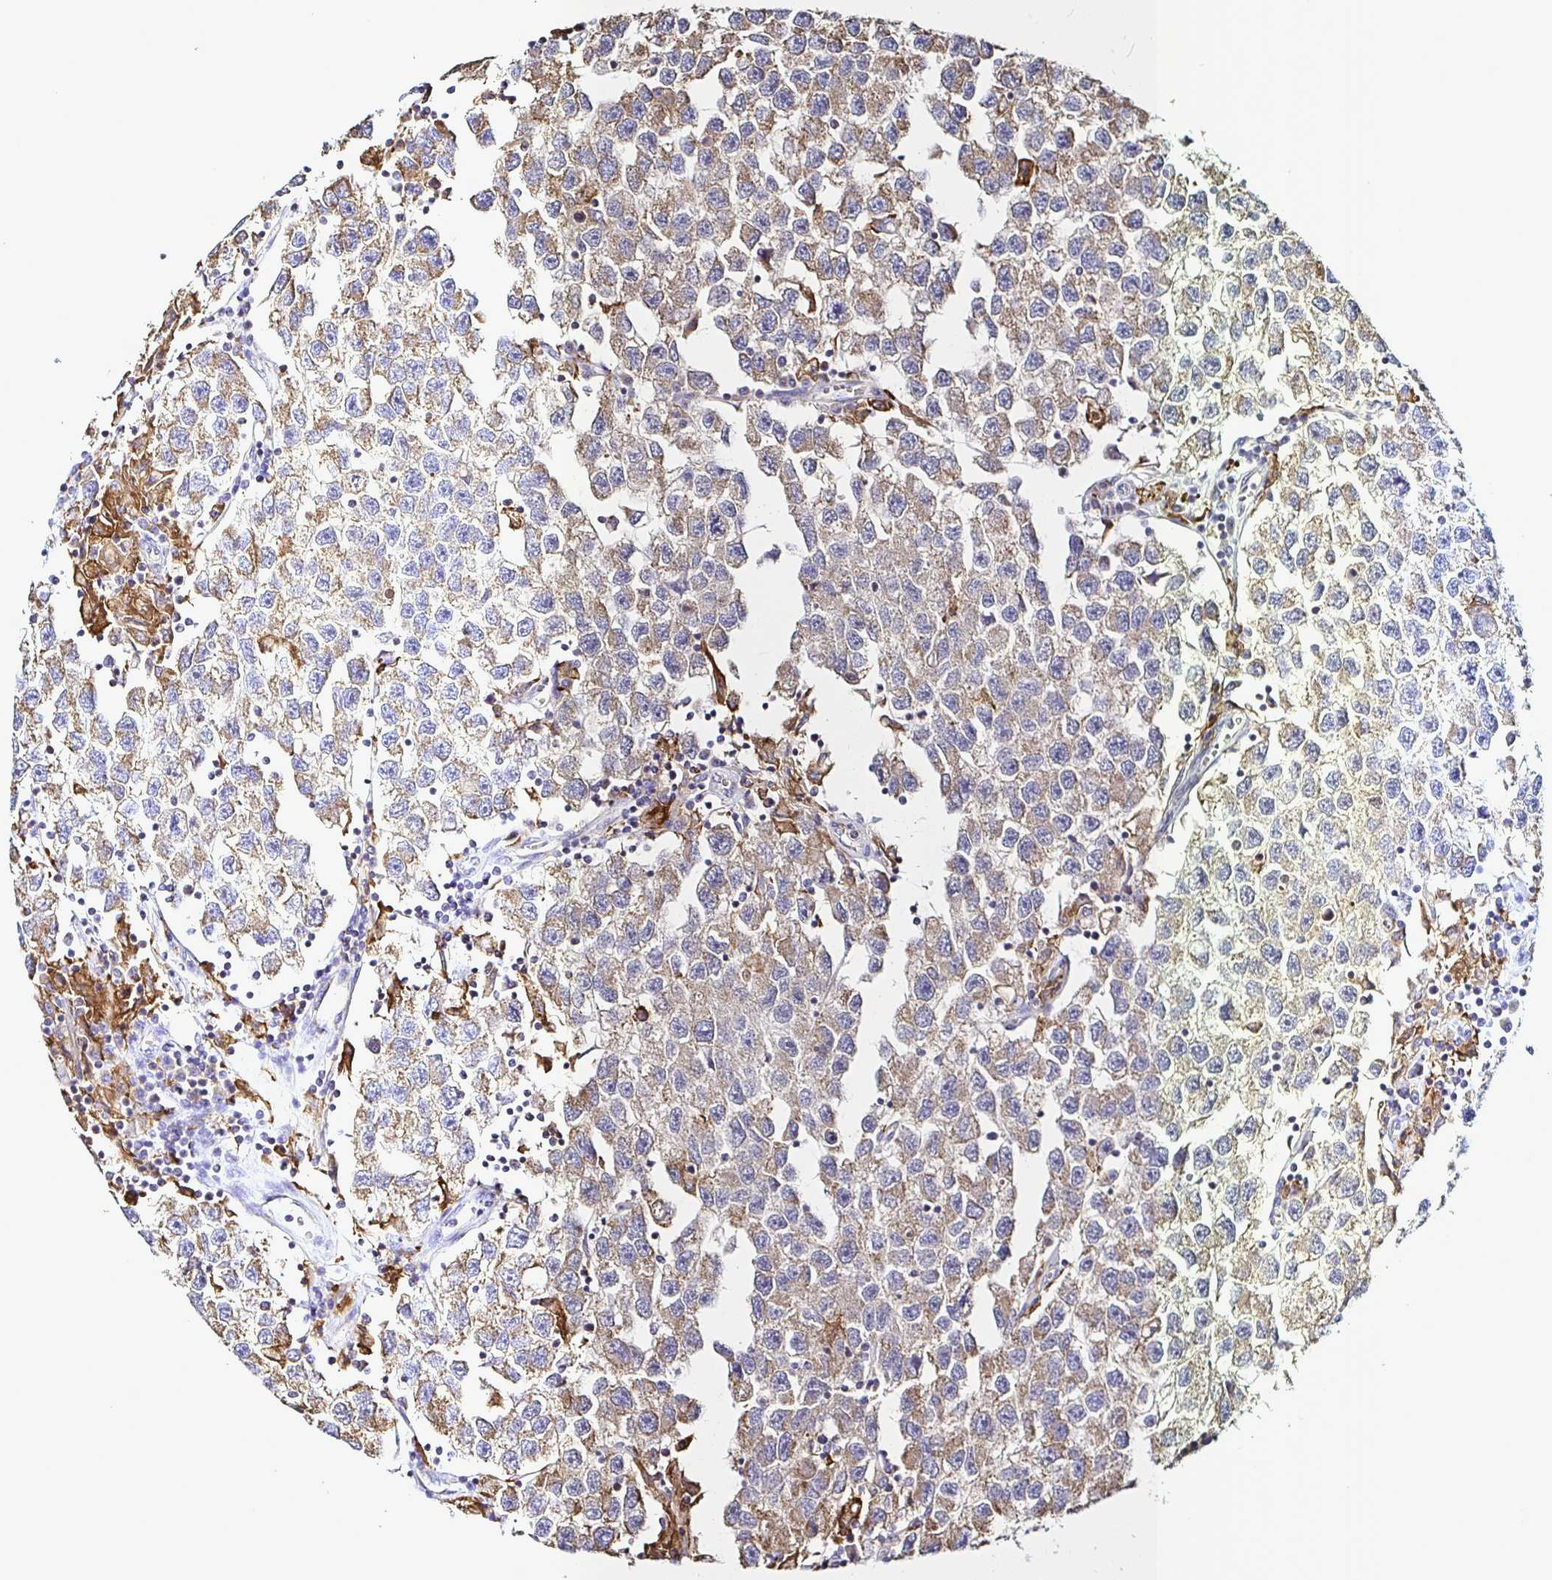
{"staining": {"intensity": "weak", "quantity": ">75%", "location": "cytoplasmic/membranous"}, "tissue": "testis cancer", "cell_type": "Tumor cells", "image_type": "cancer", "snomed": [{"axis": "morphology", "description": "Seminoma, NOS"}, {"axis": "topography", "description": "Testis"}], "caption": "A micrograph of human testis cancer (seminoma) stained for a protein reveals weak cytoplasmic/membranous brown staining in tumor cells. (Brightfield microscopy of DAB IHC at high magnification).", "gene": "MSR1", "patient": {"sex": "male", "age": 26}}